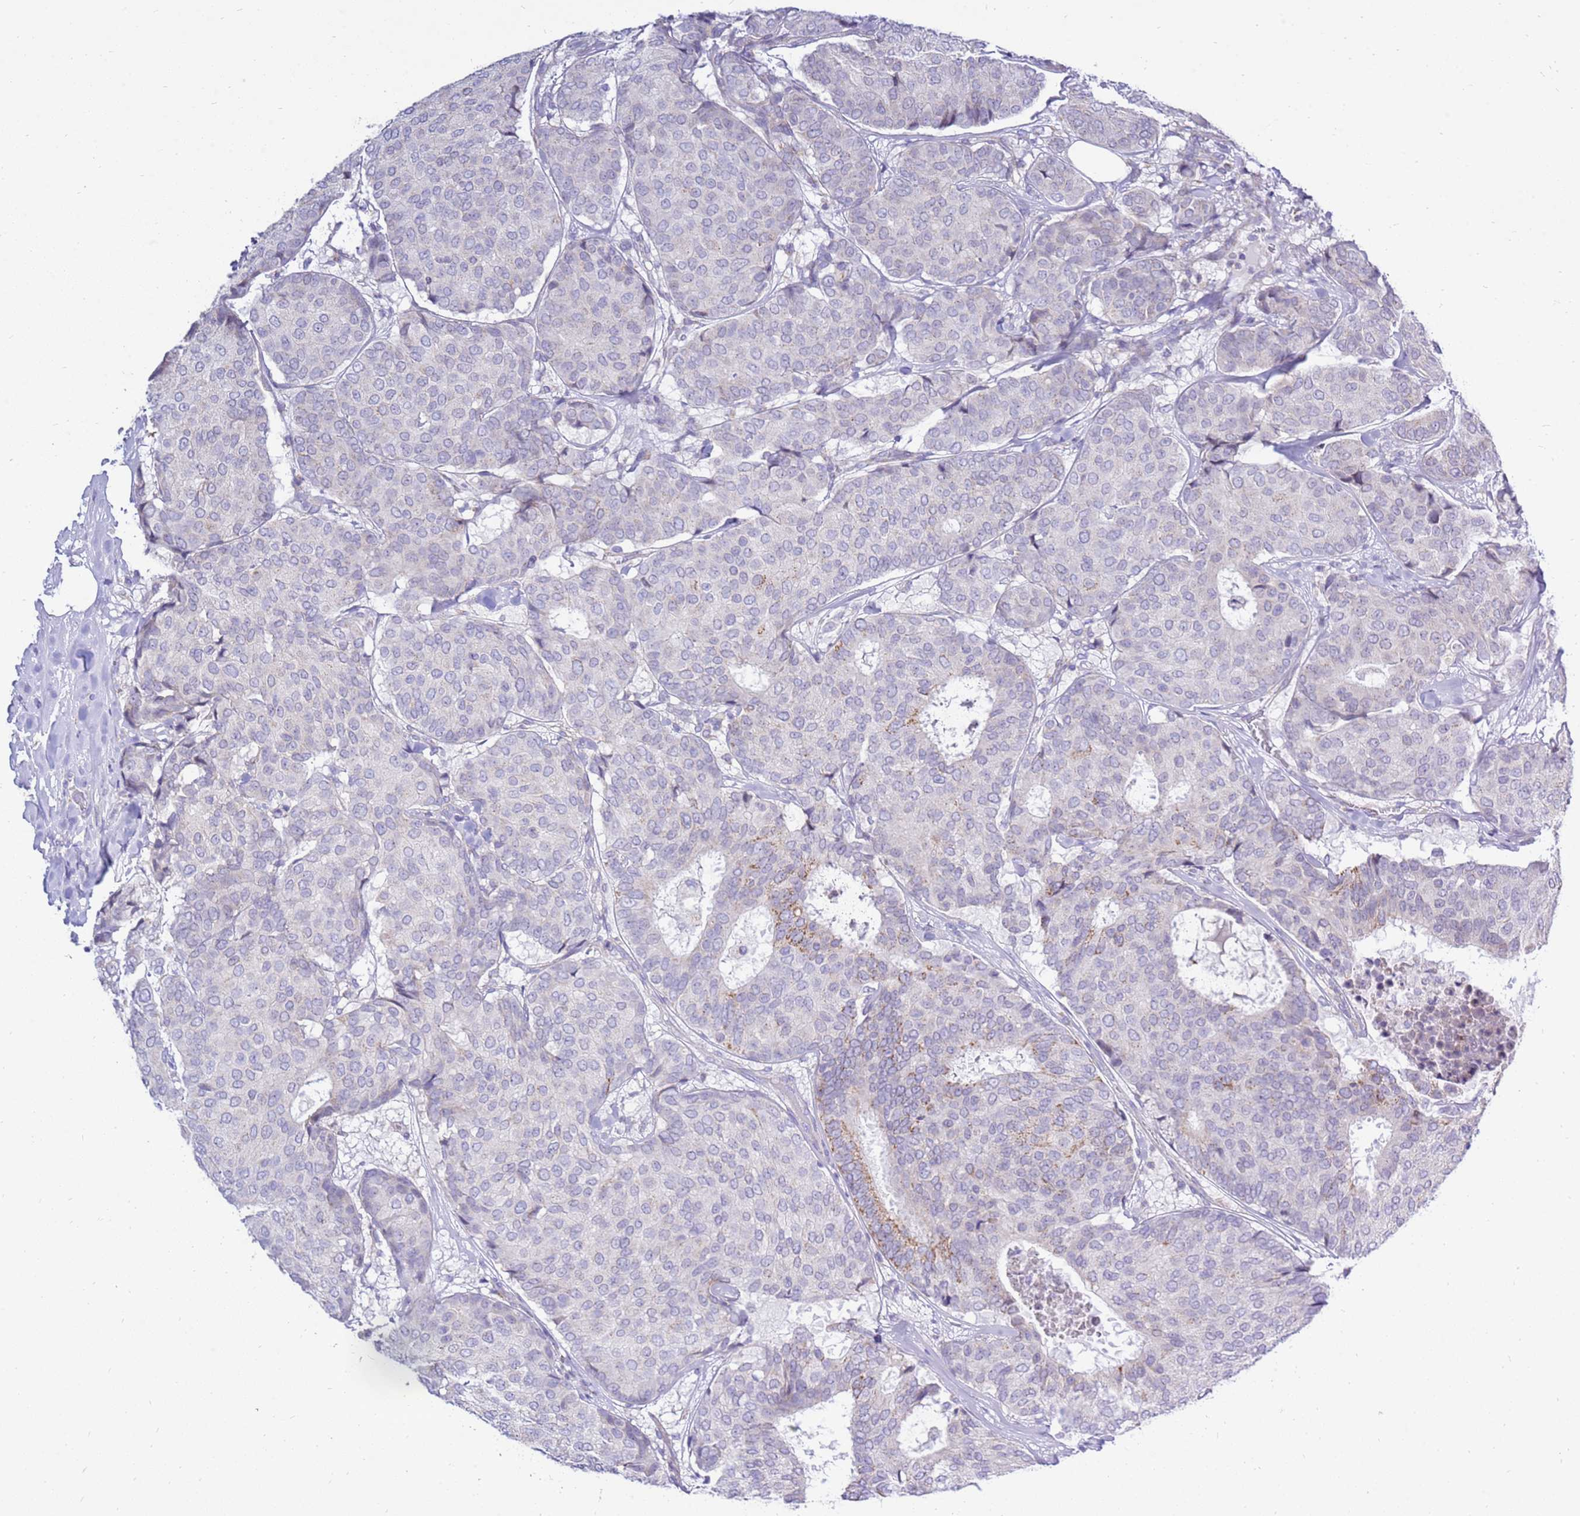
{"staining": {"intensity": "weak", "quantity": "<25%", "location": "cytoplasmic/membranous"}, "tissue": "breast cancer", "cell_type": "Tumor cells", "image_type": "cancer", "snomed": [{"axis": "morphology", "description": "Duct carcinoma"}, {"axis": "topography", "description": "Breast"}], "caption": "A micrograph of human breast cancer (infiltrating ductal carcinoma) is negative for staining in tumor cells. The staining is performed using DAB brown chromogen with nuclei counter-stained in using hematoxylin.", "gene": "IGF1R", "patient": {"sex": "female", "age": 75}}